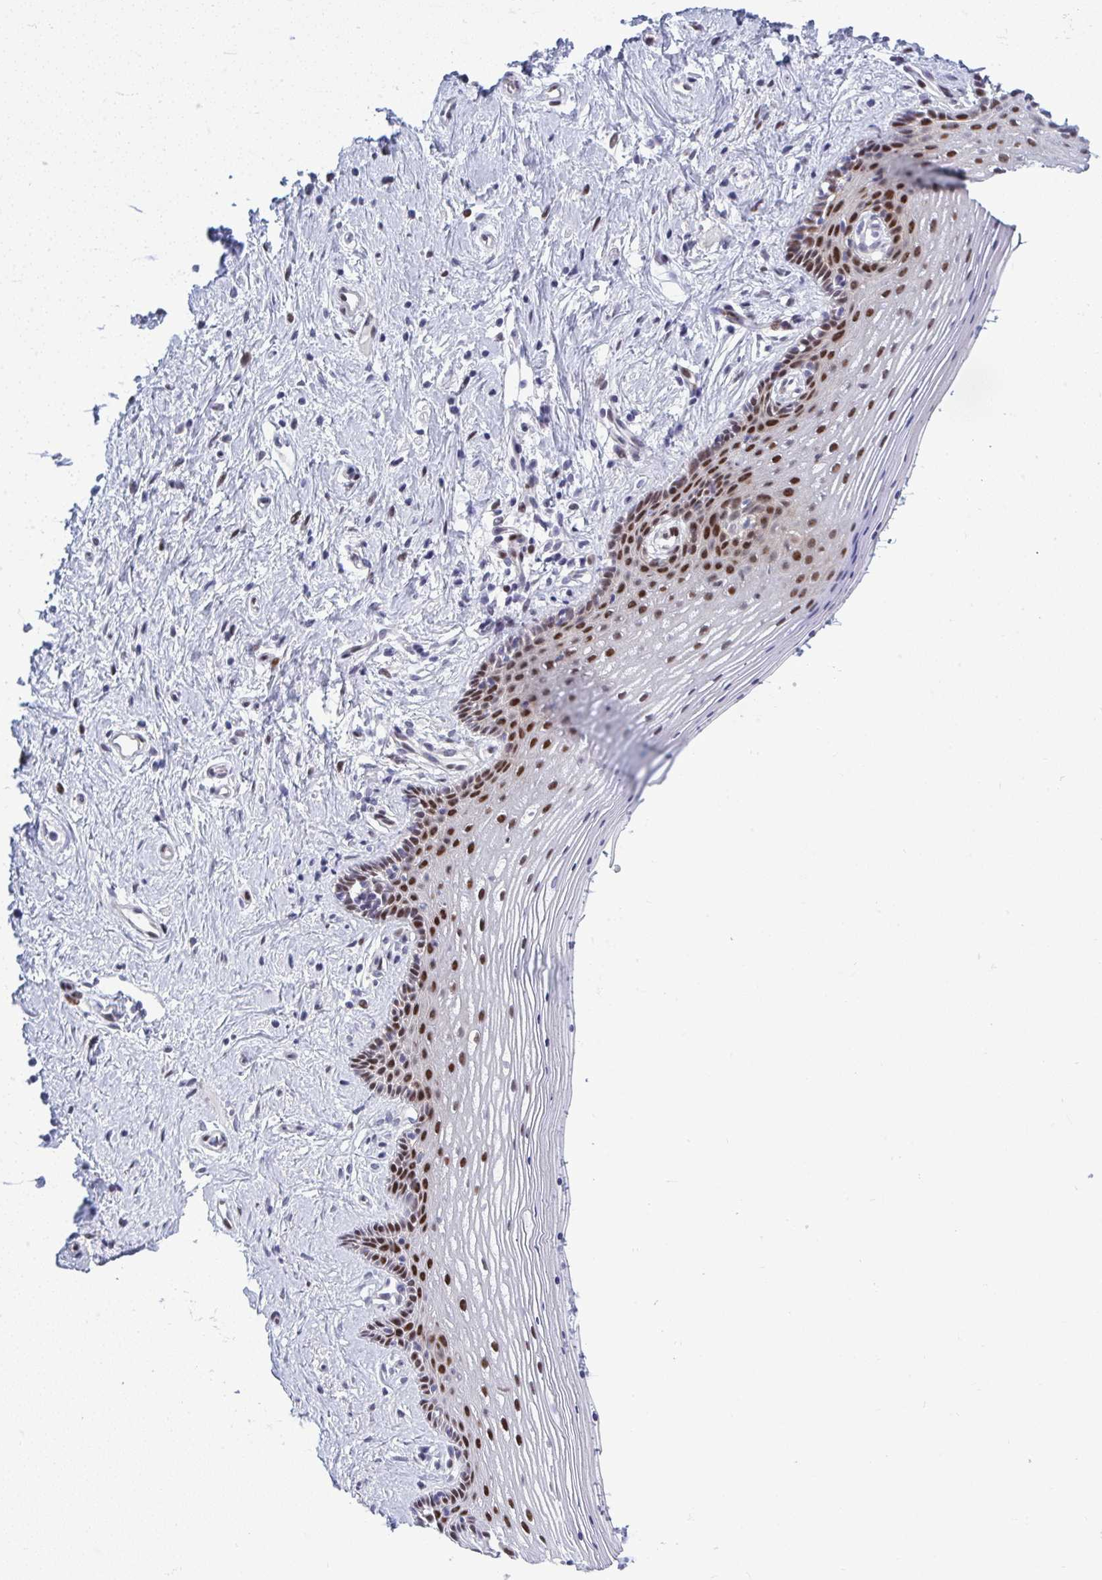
{"staining": {"intensity": "strong", "quantity": "25%-75%", "location": "nuclear"}, "tissue": "vagina", "cell_type": "Squamous epithelial cells", "image_type": "normal", "snomed": [{"axis": "morphology", "description": "Normal tissue, NOS"}, {"axis": "topography", "description": "Vagina"}], "caption": "This micrograph reveals immunohistochemistry staining of normal vagina, with high strong nuclear staining in approximately 25%-75% of squamous epithelial cells.", "gene": "TAB1", "patient": {"sex": "female", "age": 42}}